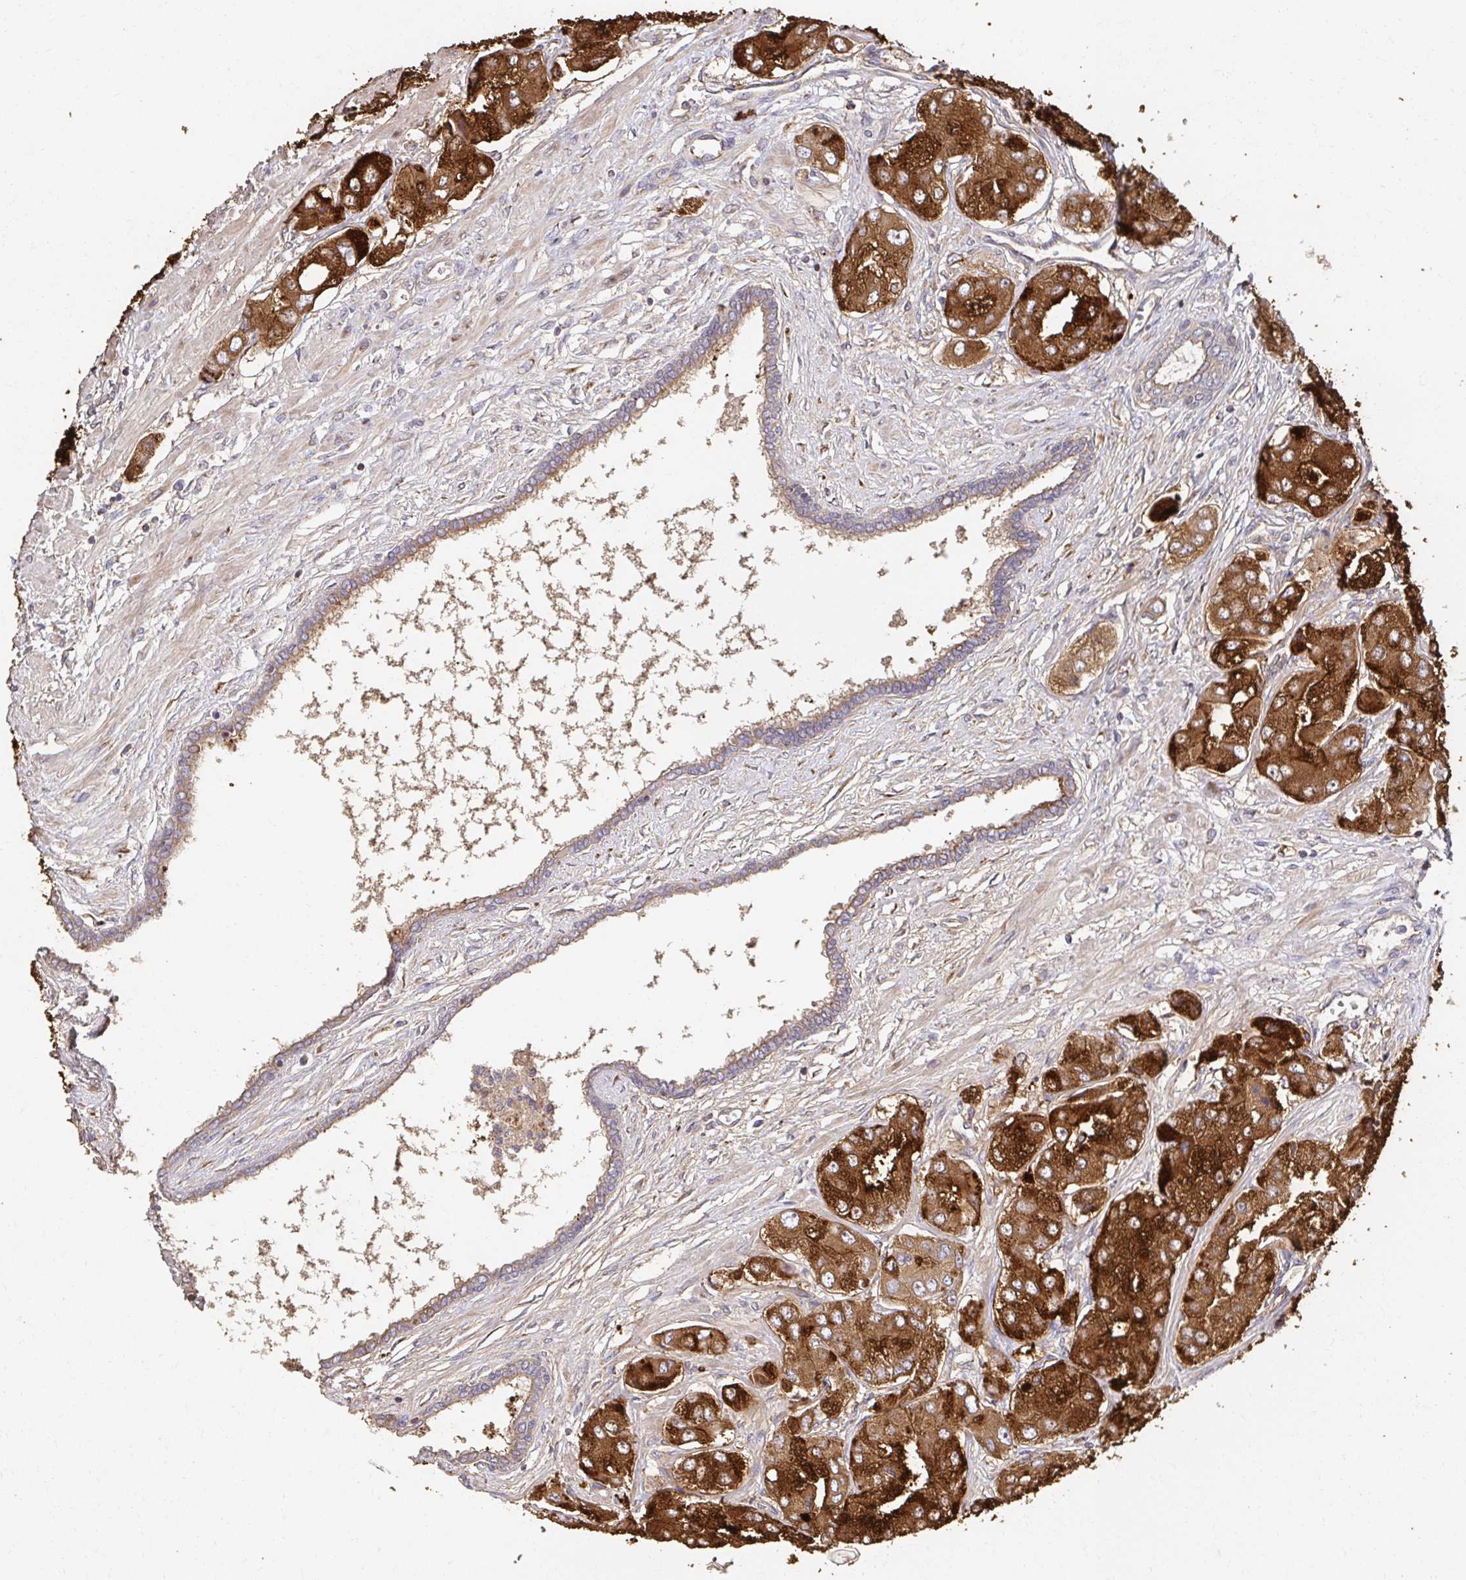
{"staining": {"intensity": "strong", "quantity": ">75%", "location": "cytoplasmic/membranous"}, "tissue": "prostate cancer", "cell_type": "Tumor cells", "image_type": "cancer", "snomed": [{"axis": "morphology", "description": "Adenocarcinoma, Low grade"}, {"axis": "topography", "description": "Prostate"}], "caption": "Immunohistochemical staining of prostate cancer shows strong cytoplasmic/membranous protein staining in about >75% of tumor cells. Nuclei are stained in blue.", "gene": "APBB1", "patient": {"sex": "male", "age": 69}}